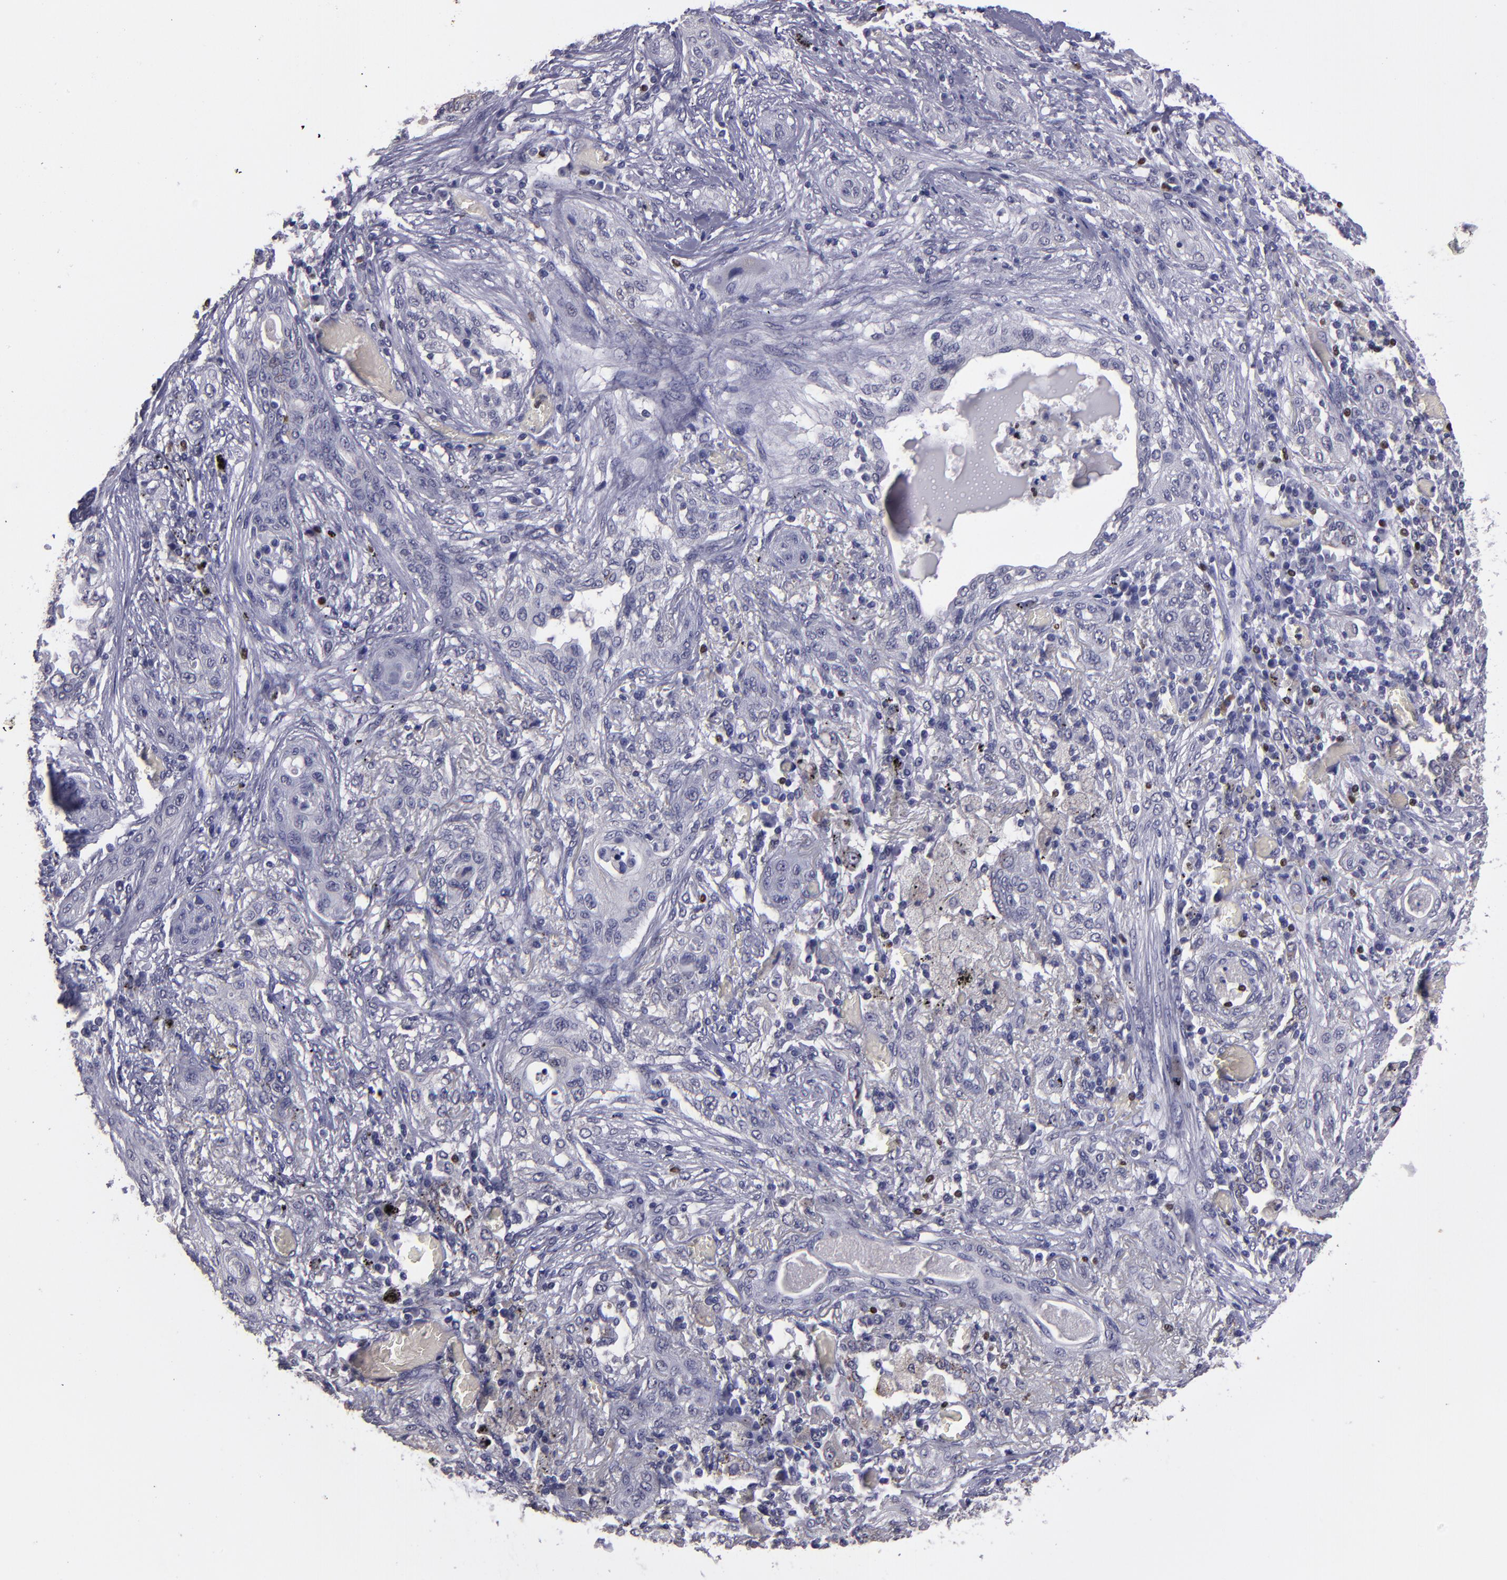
{"staining": {"intensity": "weak", "quantity": "<25%", "location": "cytoplasmic/membranous"}, "tissue": "lung cancer", "cell_type": "Tumor cells", "image_type": "cancer", "snomed": [{"axis": "morphology", "description": "Squamous cell carcinoma, NOS"}, {"axis": "topography", "description": "Lung"}], "caption": "DAB immunohistochemical staining of squamous cell carcinoma (lung) shows no significant positivity in tumor cells.", "gene": "CEBPE", "patient": {"sex": "female", "age": 47}}